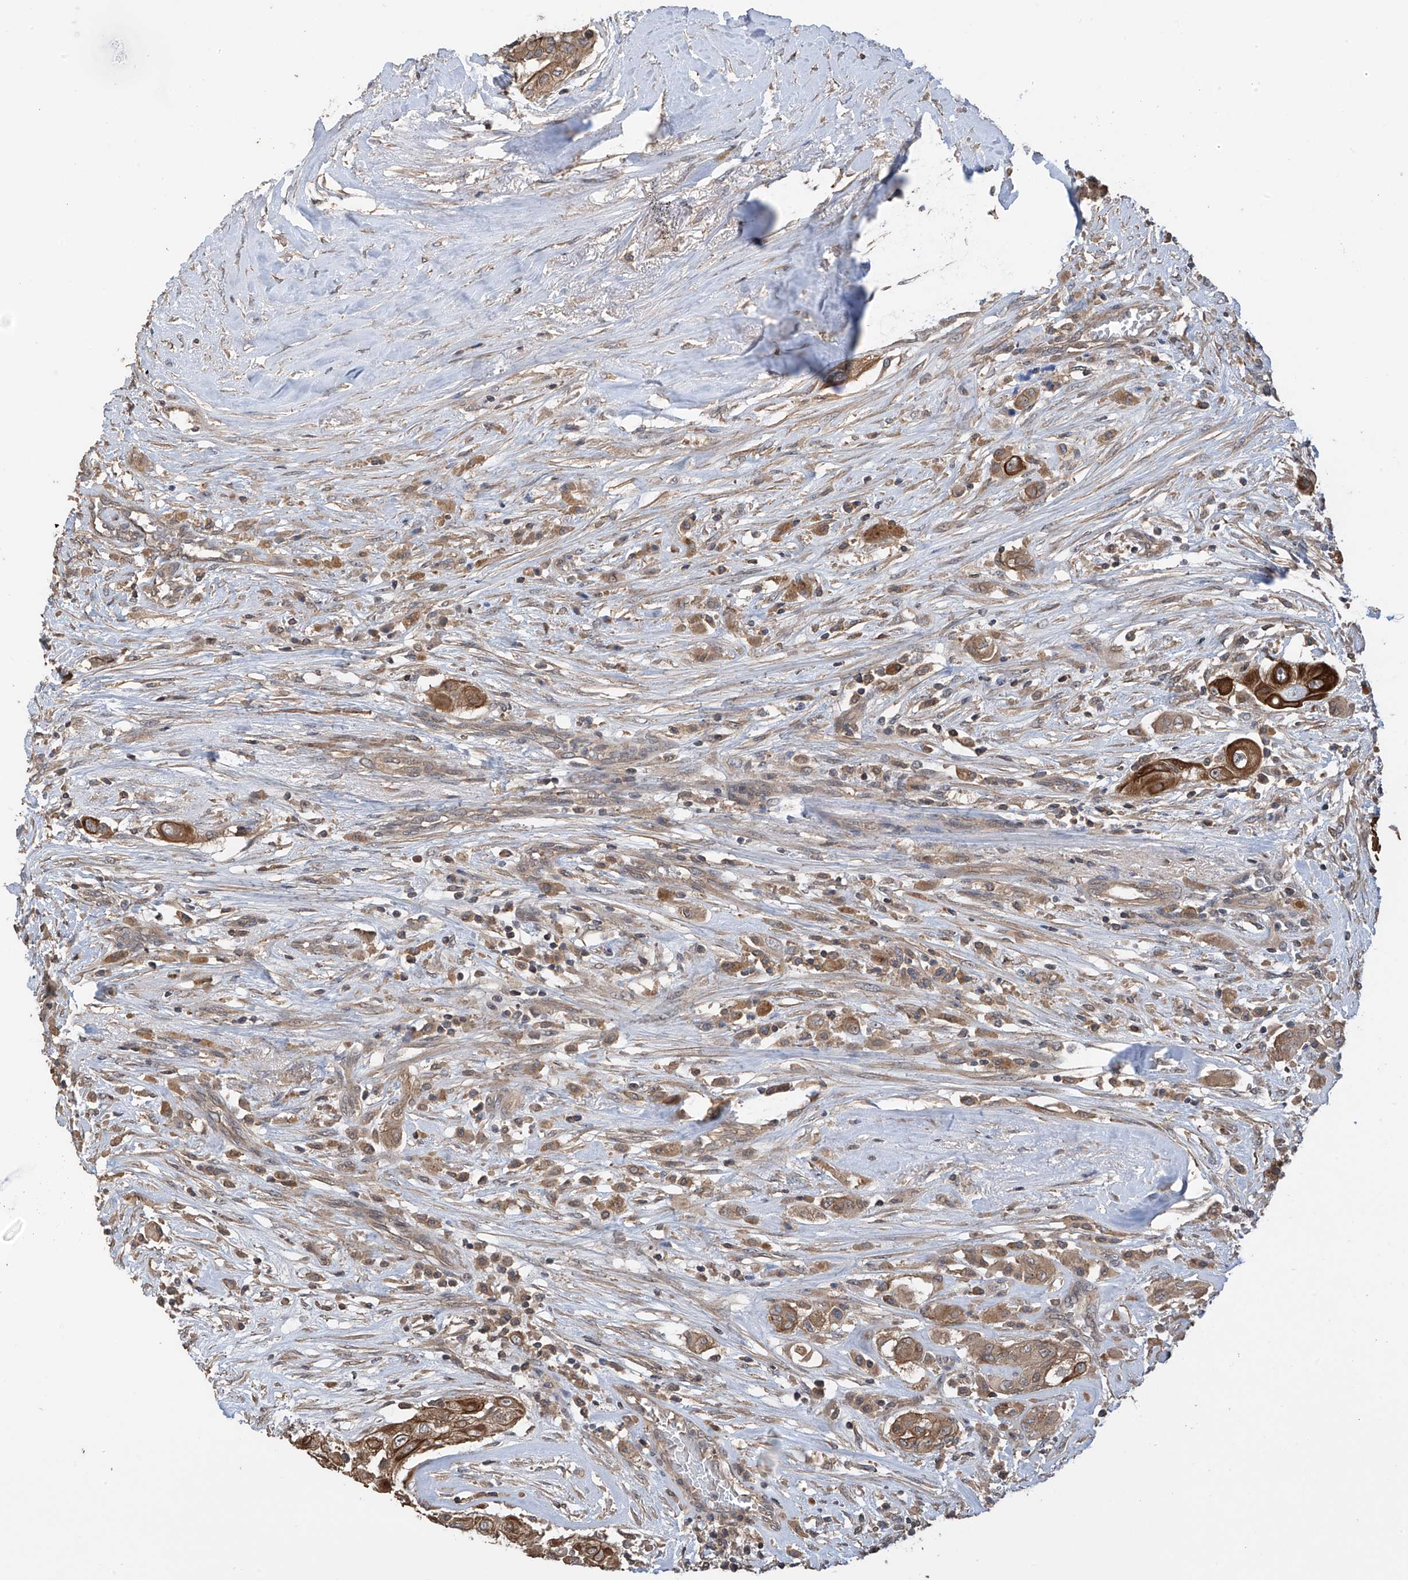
{"staining": {"intensity": "moderate", "quantity": ">75%", "location": "cytoplasmic/membranous"}, "tissue": "thyroid cancer", "cell_type": "Tumor cells", "image_type": "cancer", "snomed": [{"axis": "morphology", "description": "Papillary adenocarcinoma, NOS"}, {"axis": "topography", "description": "Thyroid gland"}], "caption": "Tumor cells exhibit moderate cytoplasmic/membranous staining in approximately >75% of cells in thyroid cancer (papillary adenocarcinoma).", "gene": "RPAIN", "patient": {"sex": "female", "age": 59}}